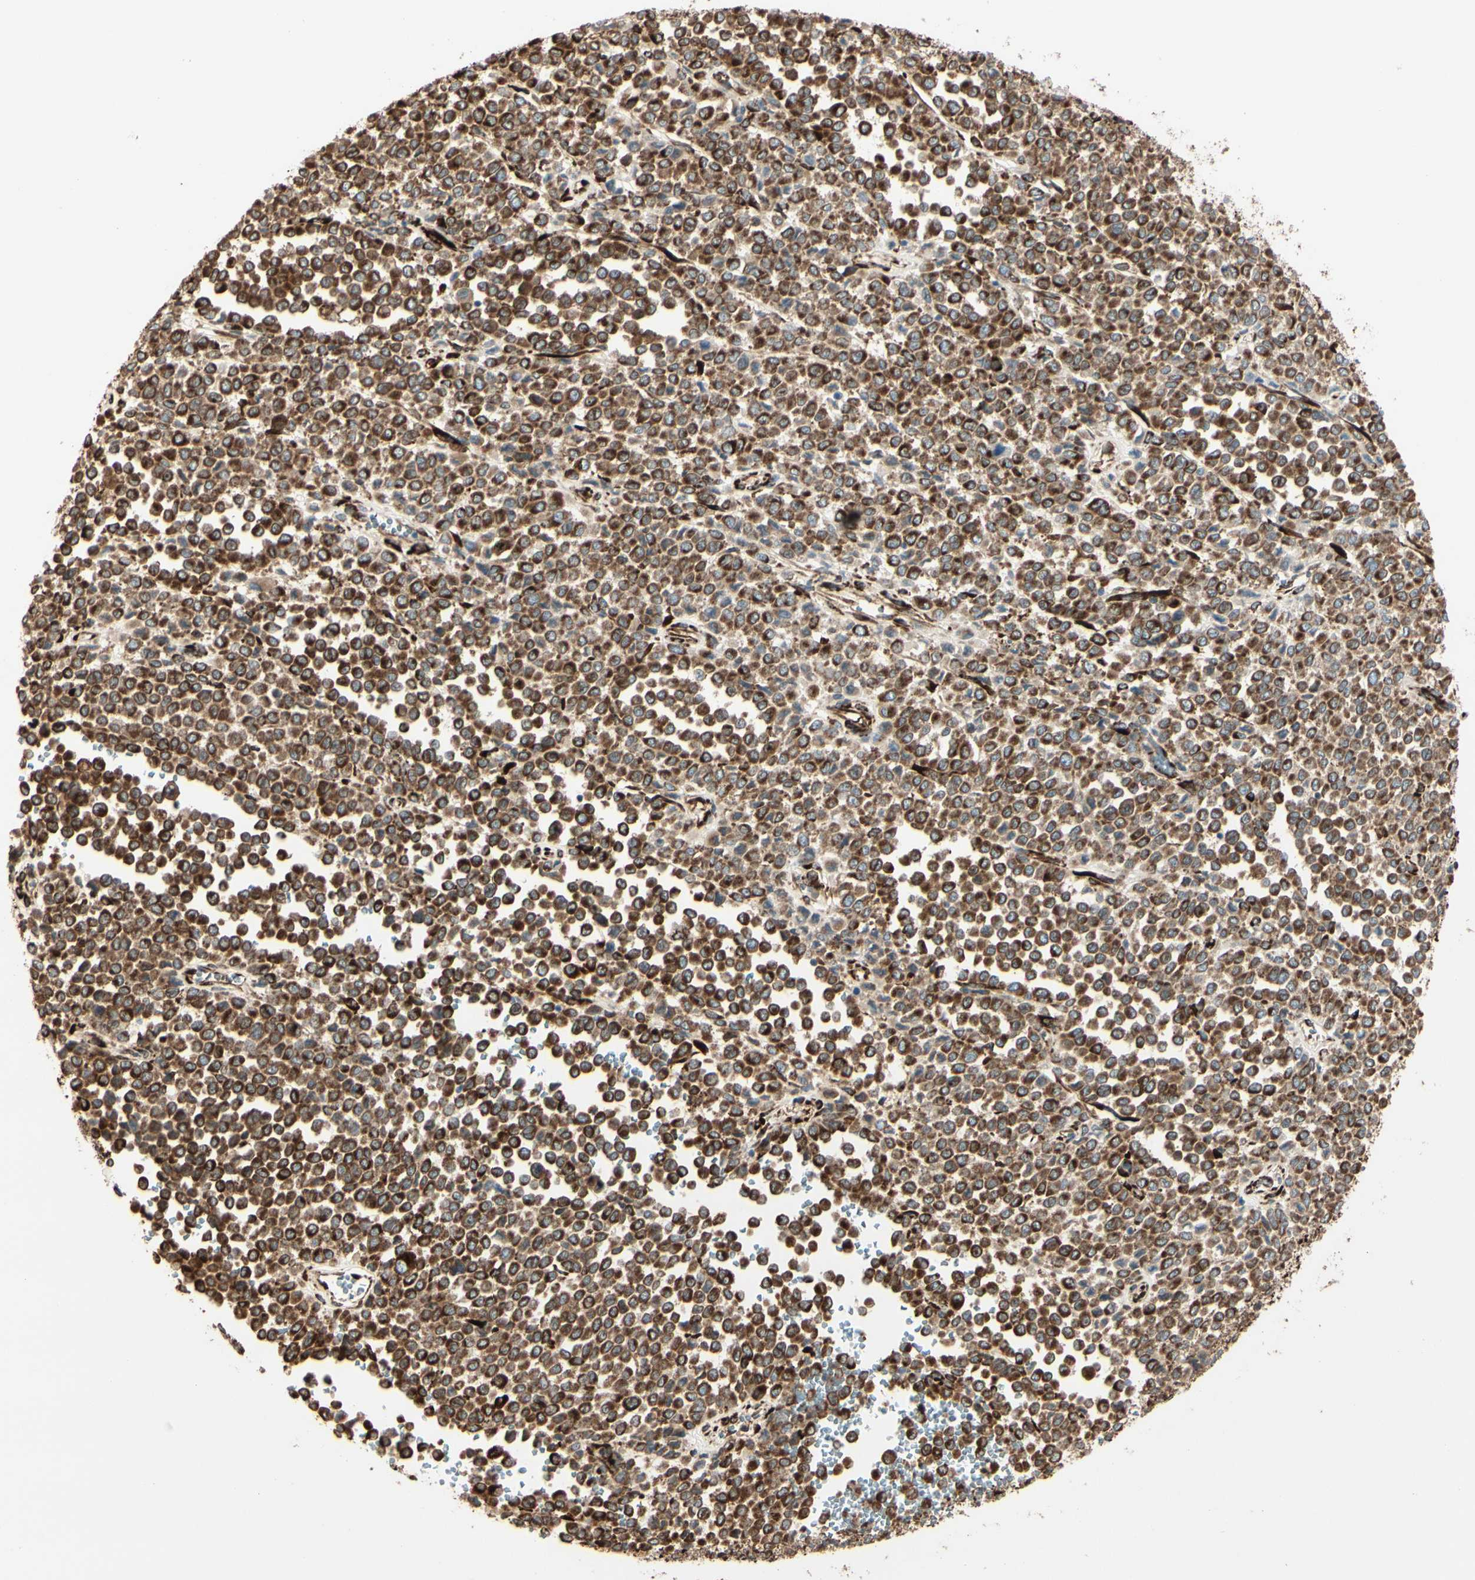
{"staining": {"intensity": "strong", "quantity": ">75%", "location": "cytoplasmic/membranous"}, "tissue": "melanoma", "cell_type": "Tumor cells", "image_type": "cancer", "snomed": [{"axis": "morphology", "description": "Malignant melanoma, Metastatic site"}, {"axis": "topography", "description": "Pancreas"}], "caption": "The histopathology image shows immunohistochemical staining of melanoma. There is strong cytoplasmic/membranous staining is appreciated in about >75% of tumor cells.", "gene": "RRBP1", "patient": {"sex": "female", "age": 30}}